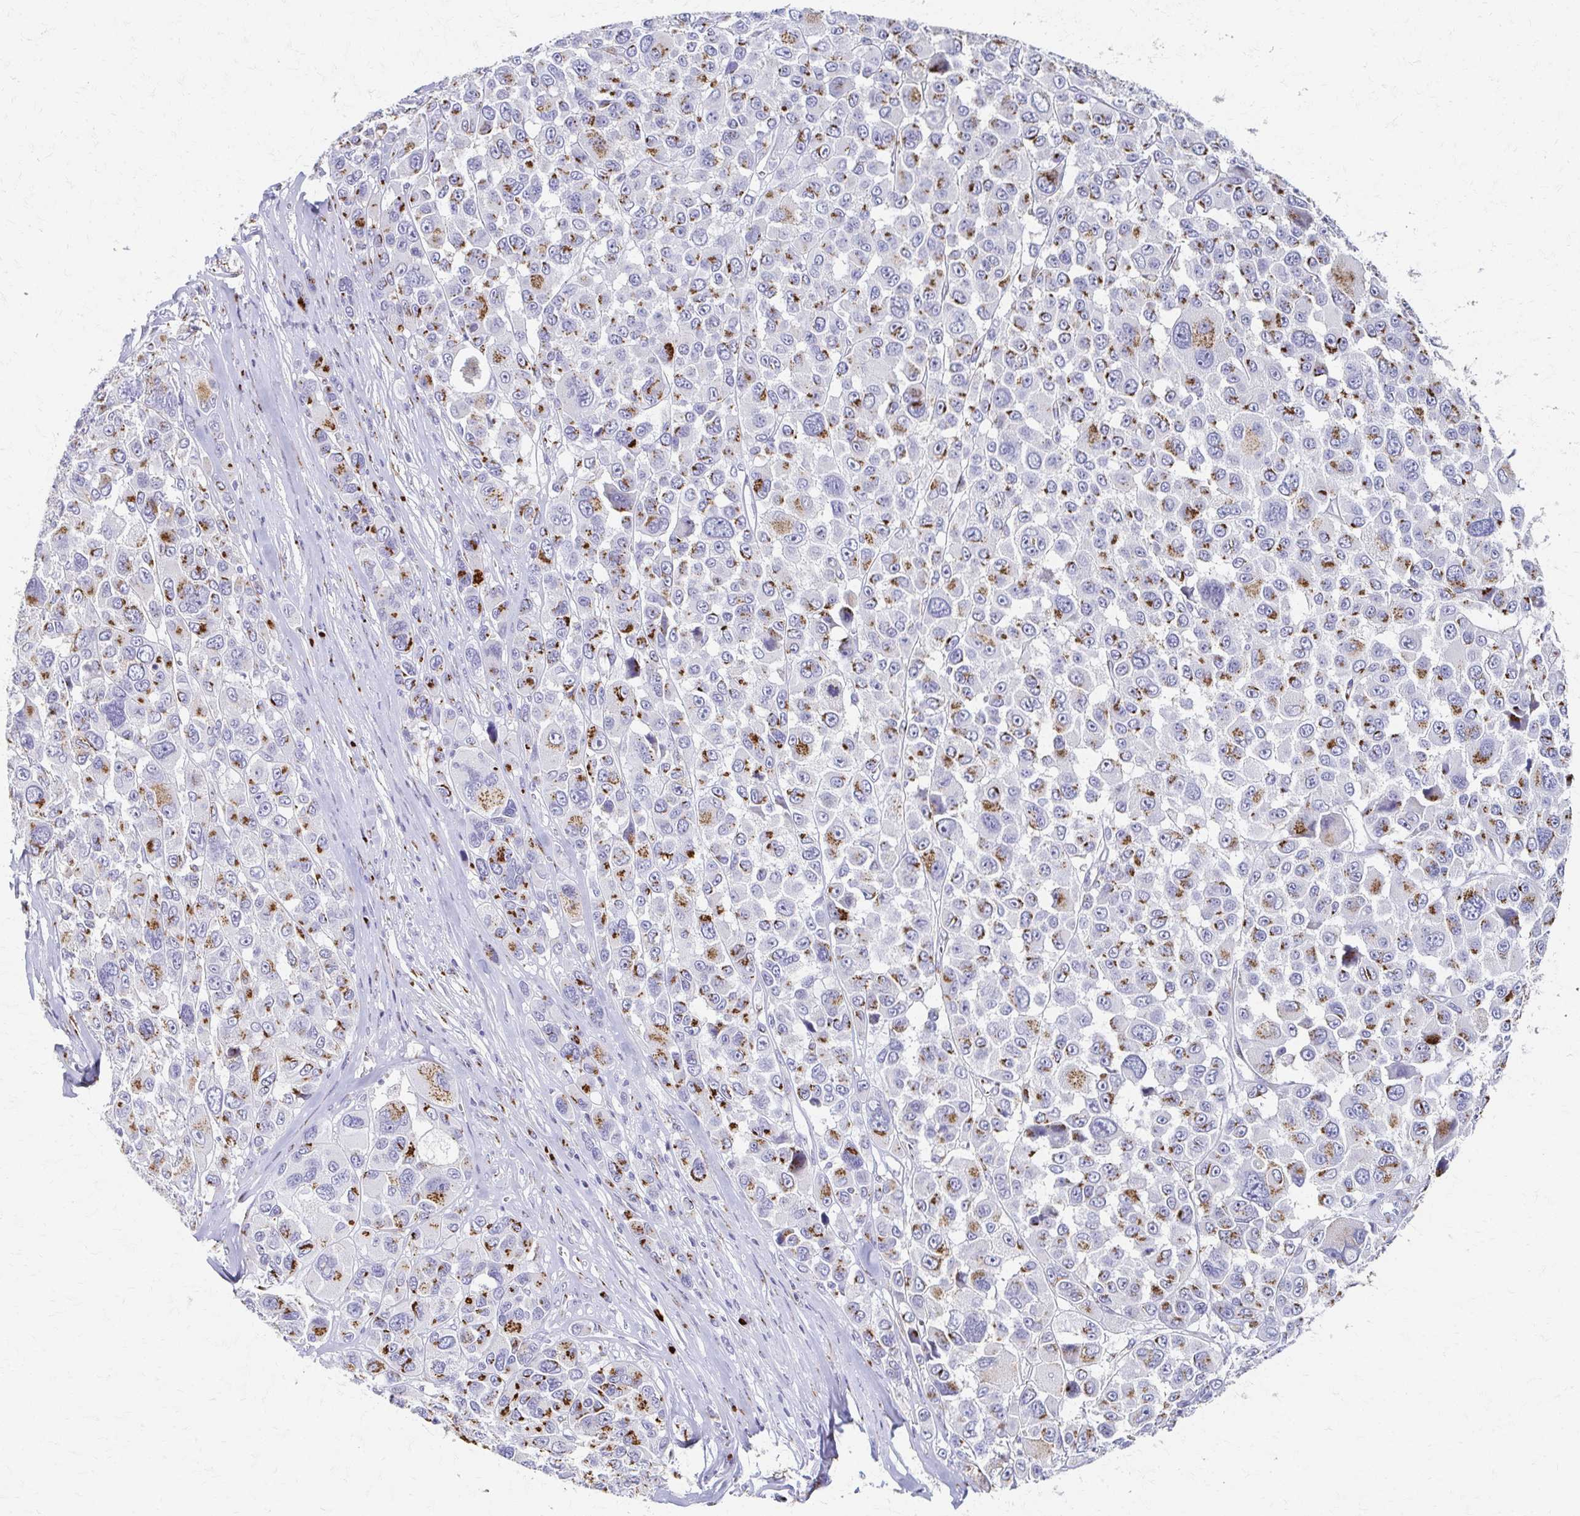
{"staining": {"intensity": "moderate", "quantity": ">75%", "location": "cytoplasmic/membranous"}, "tissue": "melanoma", "cell_type": "Tumor cells", "image_type": "cancer", "snomed": [{"axis": "morphology", "description": "Malignant melanoma, NOS"}, {"axis": "topography", "description": "Skin"}], "caption": "Immunohistochemical staining of melanoma reveals medium levels of moderate cytoplasmic/membranous protein expression in about >75% of tumor cells.", "gene": "TM9SF1", "patient": {"sex": "female", "age": 66}}